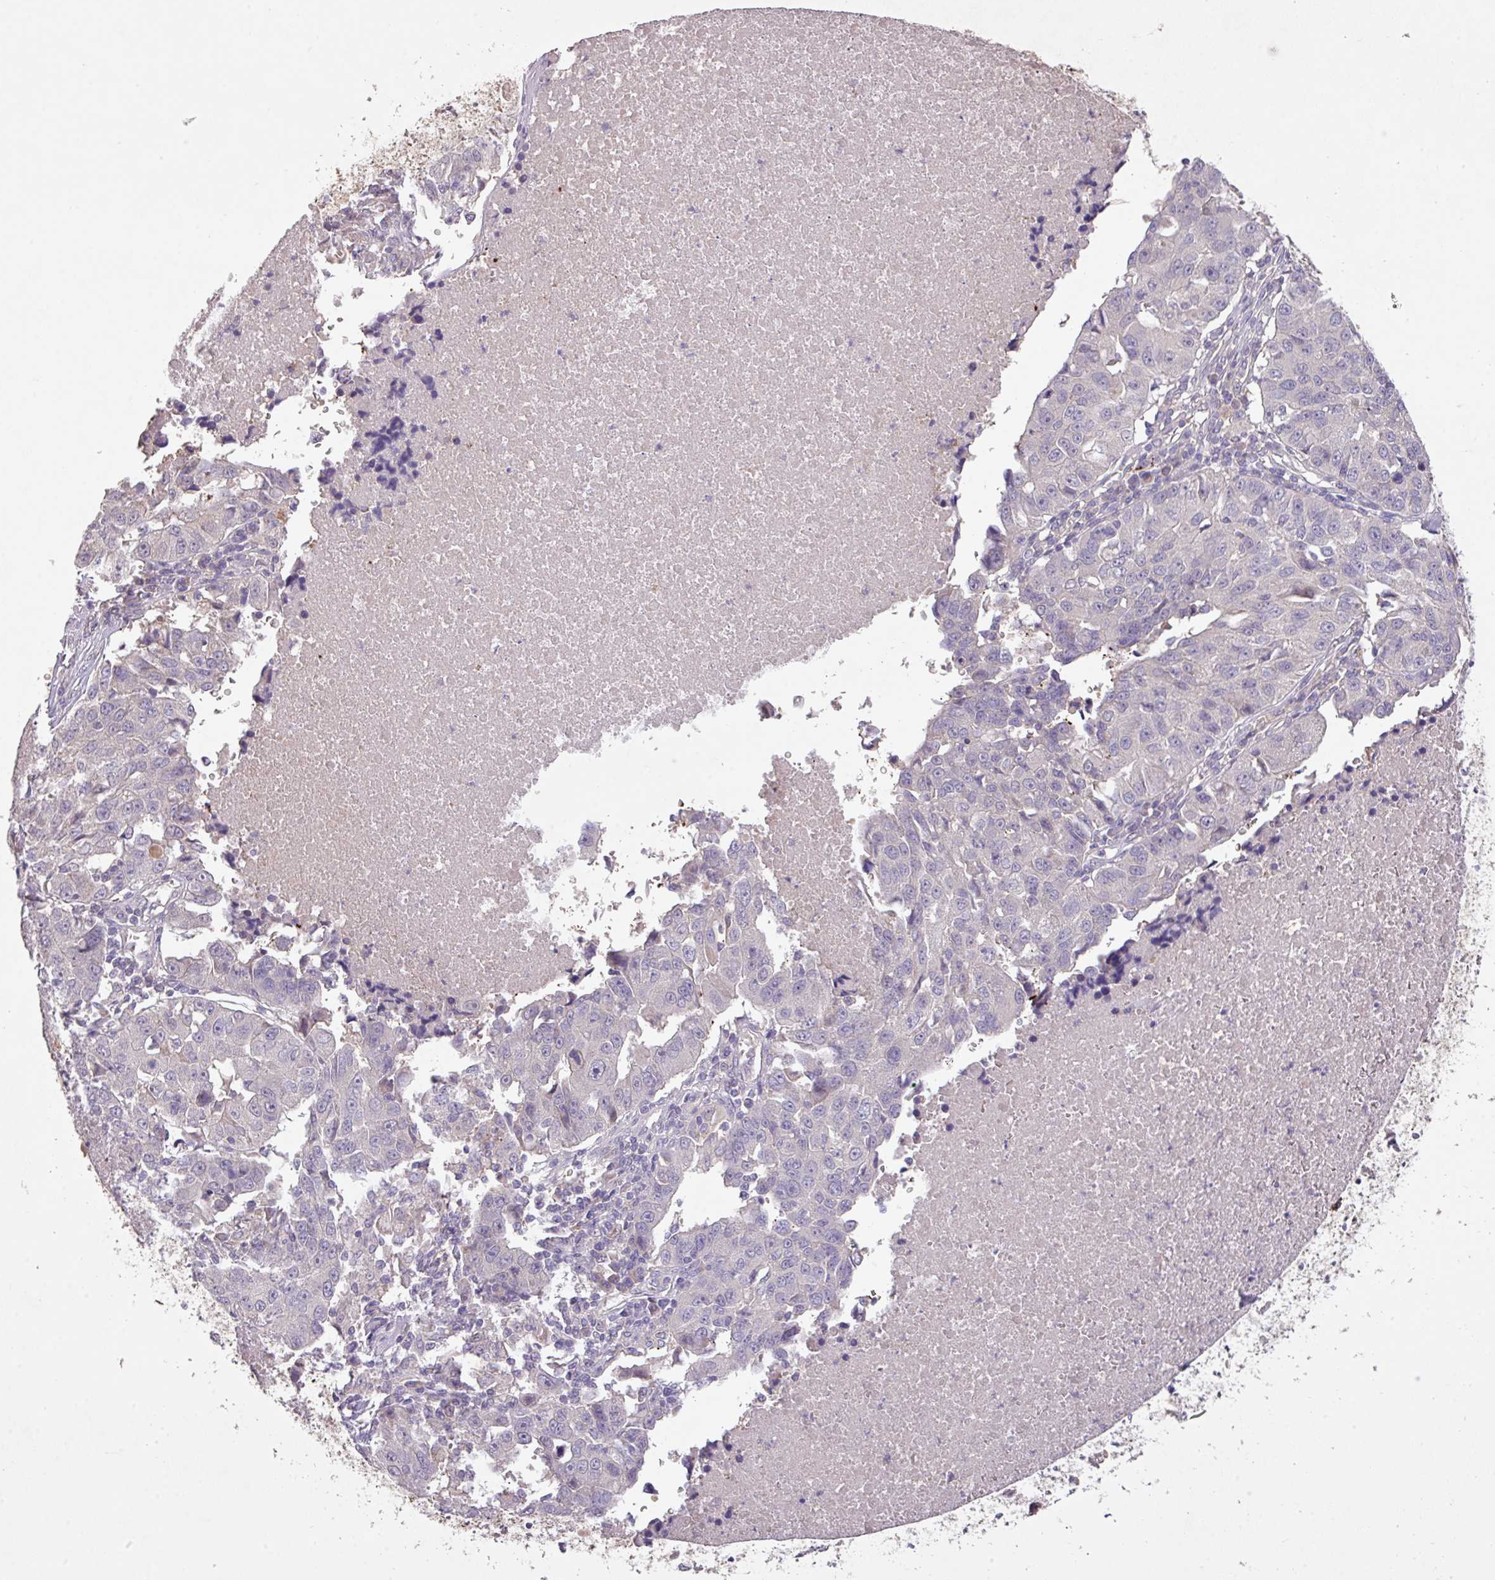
{"staining": {"intensity": "negative", "quantity": "none", "location": "none"}, "tissue": "lung cancer", "cell_type": "Tumor cells", "image_type": "cancer", "snomed": [{"axis": "morphology", "description": "Squamous cell carcinoma, NOS"}, {"axis": "topography", "description": "Lung"}], "caption": "This is a image of IHC staining of lung squamous cell carcinoma, which shows no positivity in tumor cells.", "gene": "PRADC1", "patient": {"sex": "female", "age": 66}}